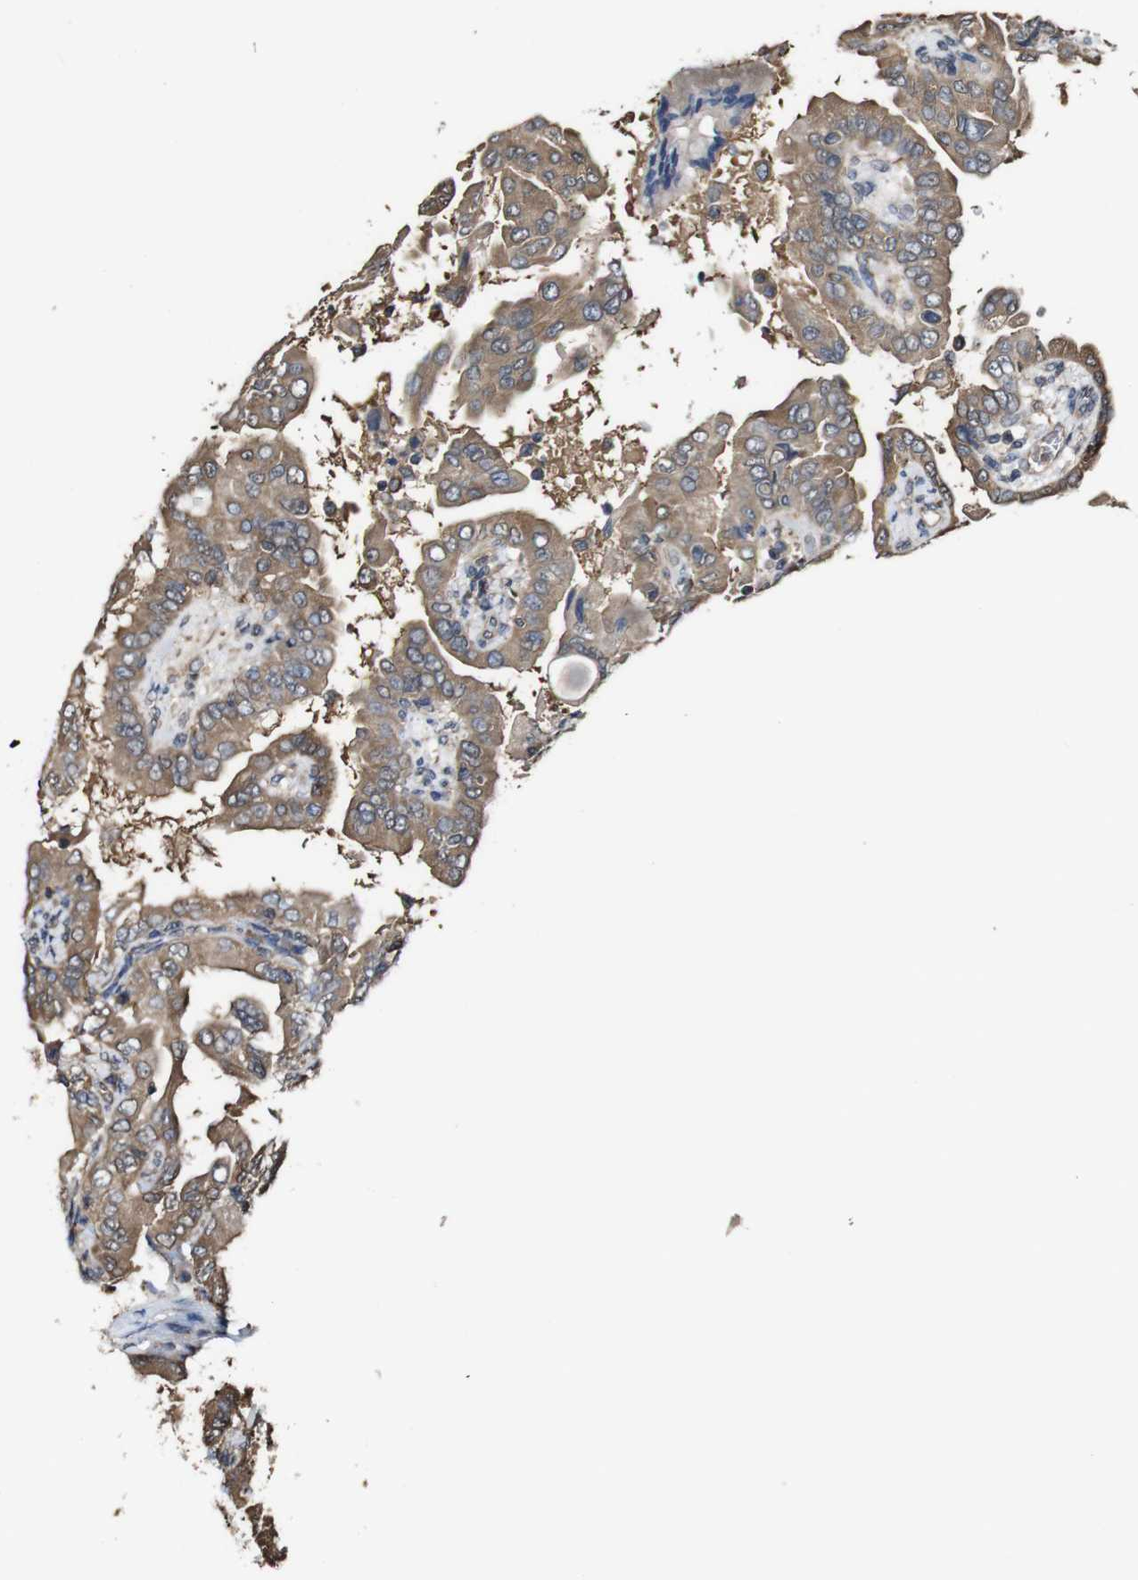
{"staining": {"intensity": "moderate", "quantity": ">75%", "location": "cytoplasmic/membranous"}, "tissue": "thyroid cancer", "cell_type": "Tumor cells", "image_type": "cancer", "snomed": [{"axis": "morphology", "description": "Papillary adenocarcinoma, NOS"}, {"axis": "topography", "description": "Thyroid gland"}], "caption": "Immunohistochemical staining of human papillary adenocarcinoma (thyroid) shows medium levels of moderate cytoplasmic/membranous protein expression in about >75% of tumor cells. (DAB (3,3'-diaminobenzidine) = brown stain, brightfield microscopy at high magnification).", "gene": "PTPRR", "patient": {"sex": "male", "age": 33}}